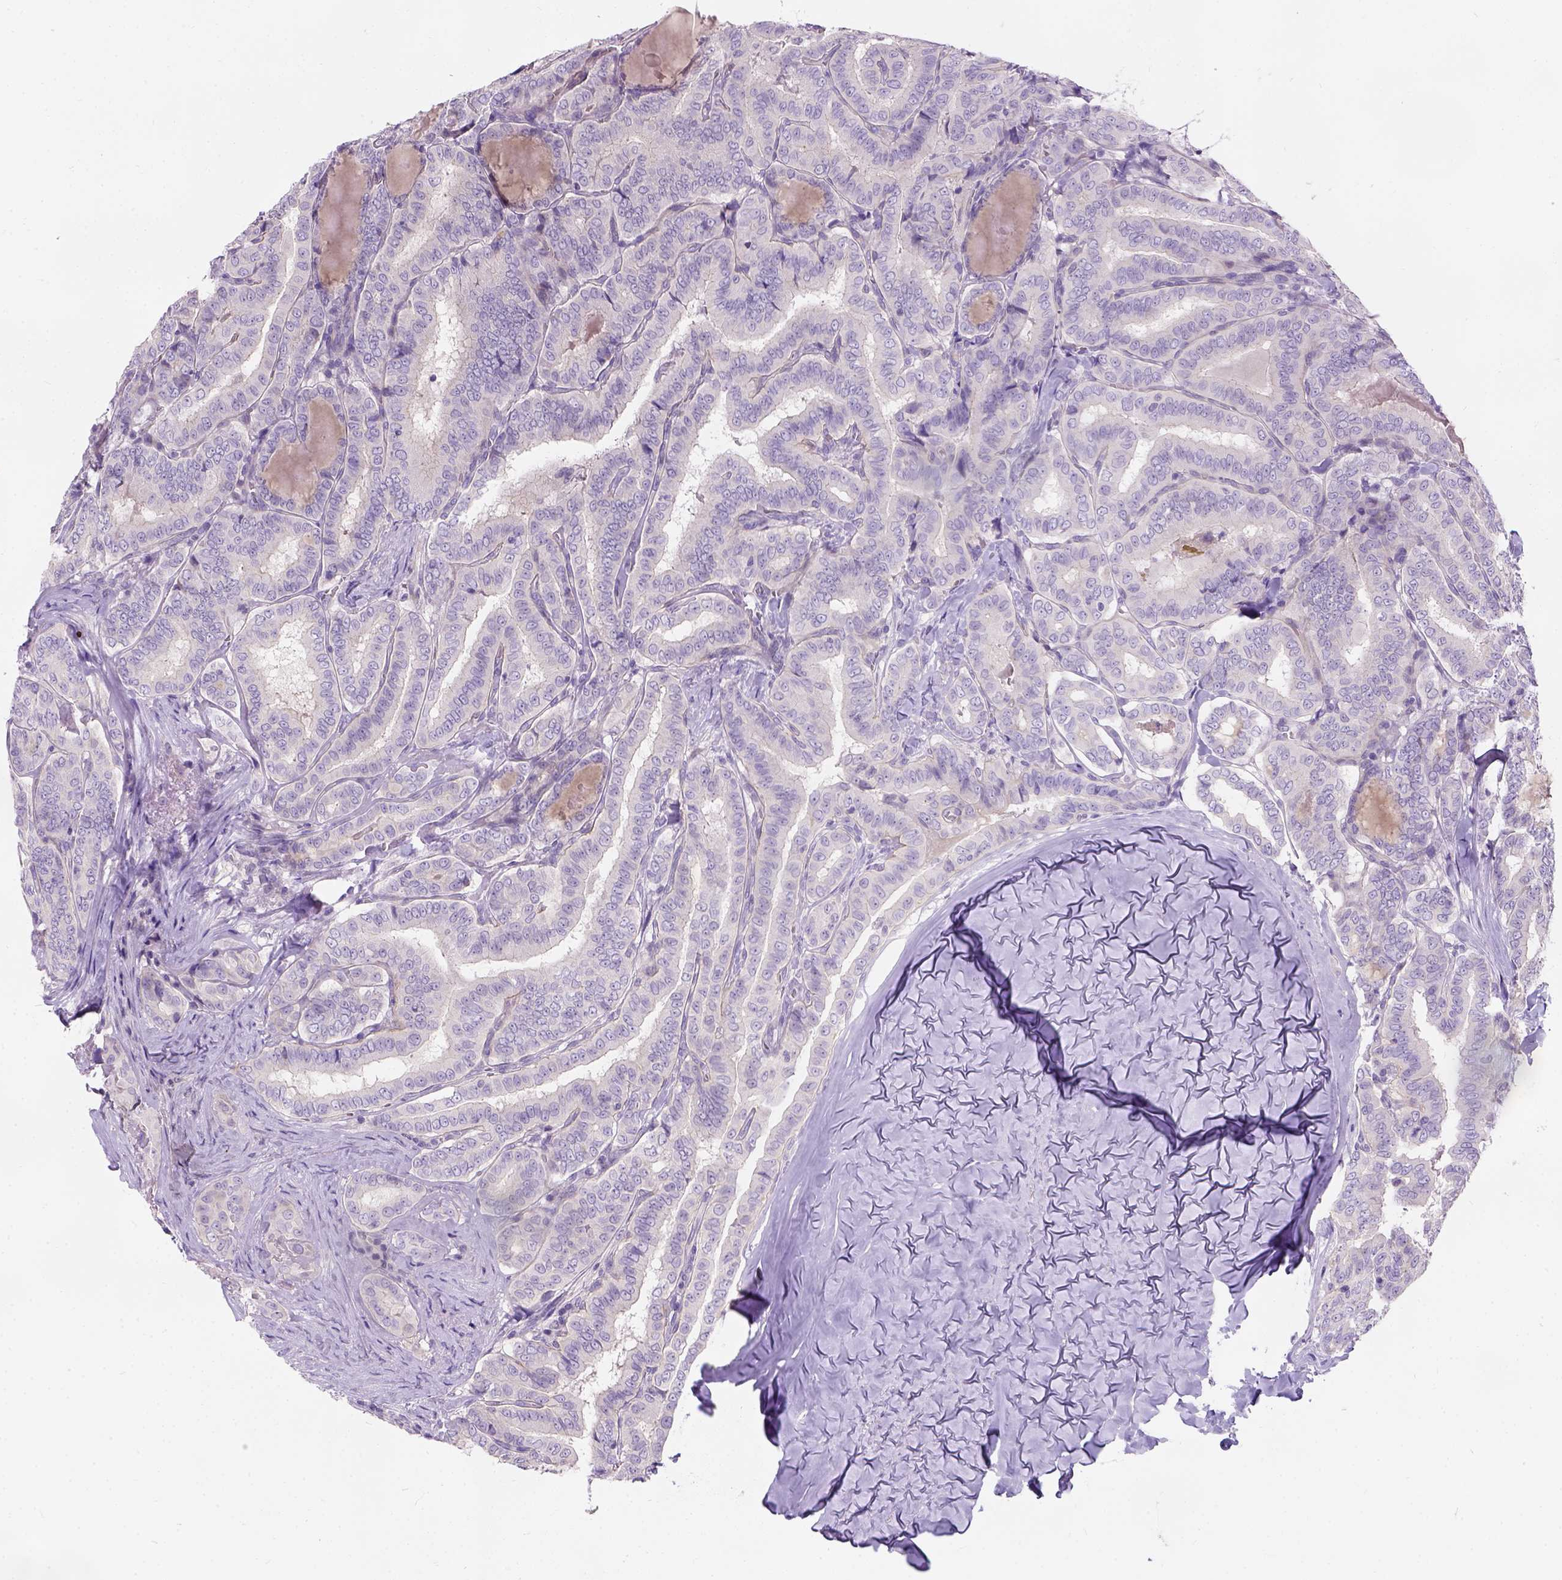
{"staining": {"intensity": "negative", "quantity": "none", "location": "none"}, "tissue": "thyroid cancer", "cell_type": "Tumor cells", "image_type": "cancer", "snomed": [{"axis": "morphology", "description": "Papillary adenocarcinoma, NOS"}, {"axis": "morphology", "description": "Papillary adenoma metastatic"}, {"axis": "topography", "description": "Thyroid gland"}], "caption": "Tumor cells are negative for brown protein staining in papillary adenoma metastatic (thyroid).", "gene": "C20orf144", "patient": {"sex": "female", "age": 50}}